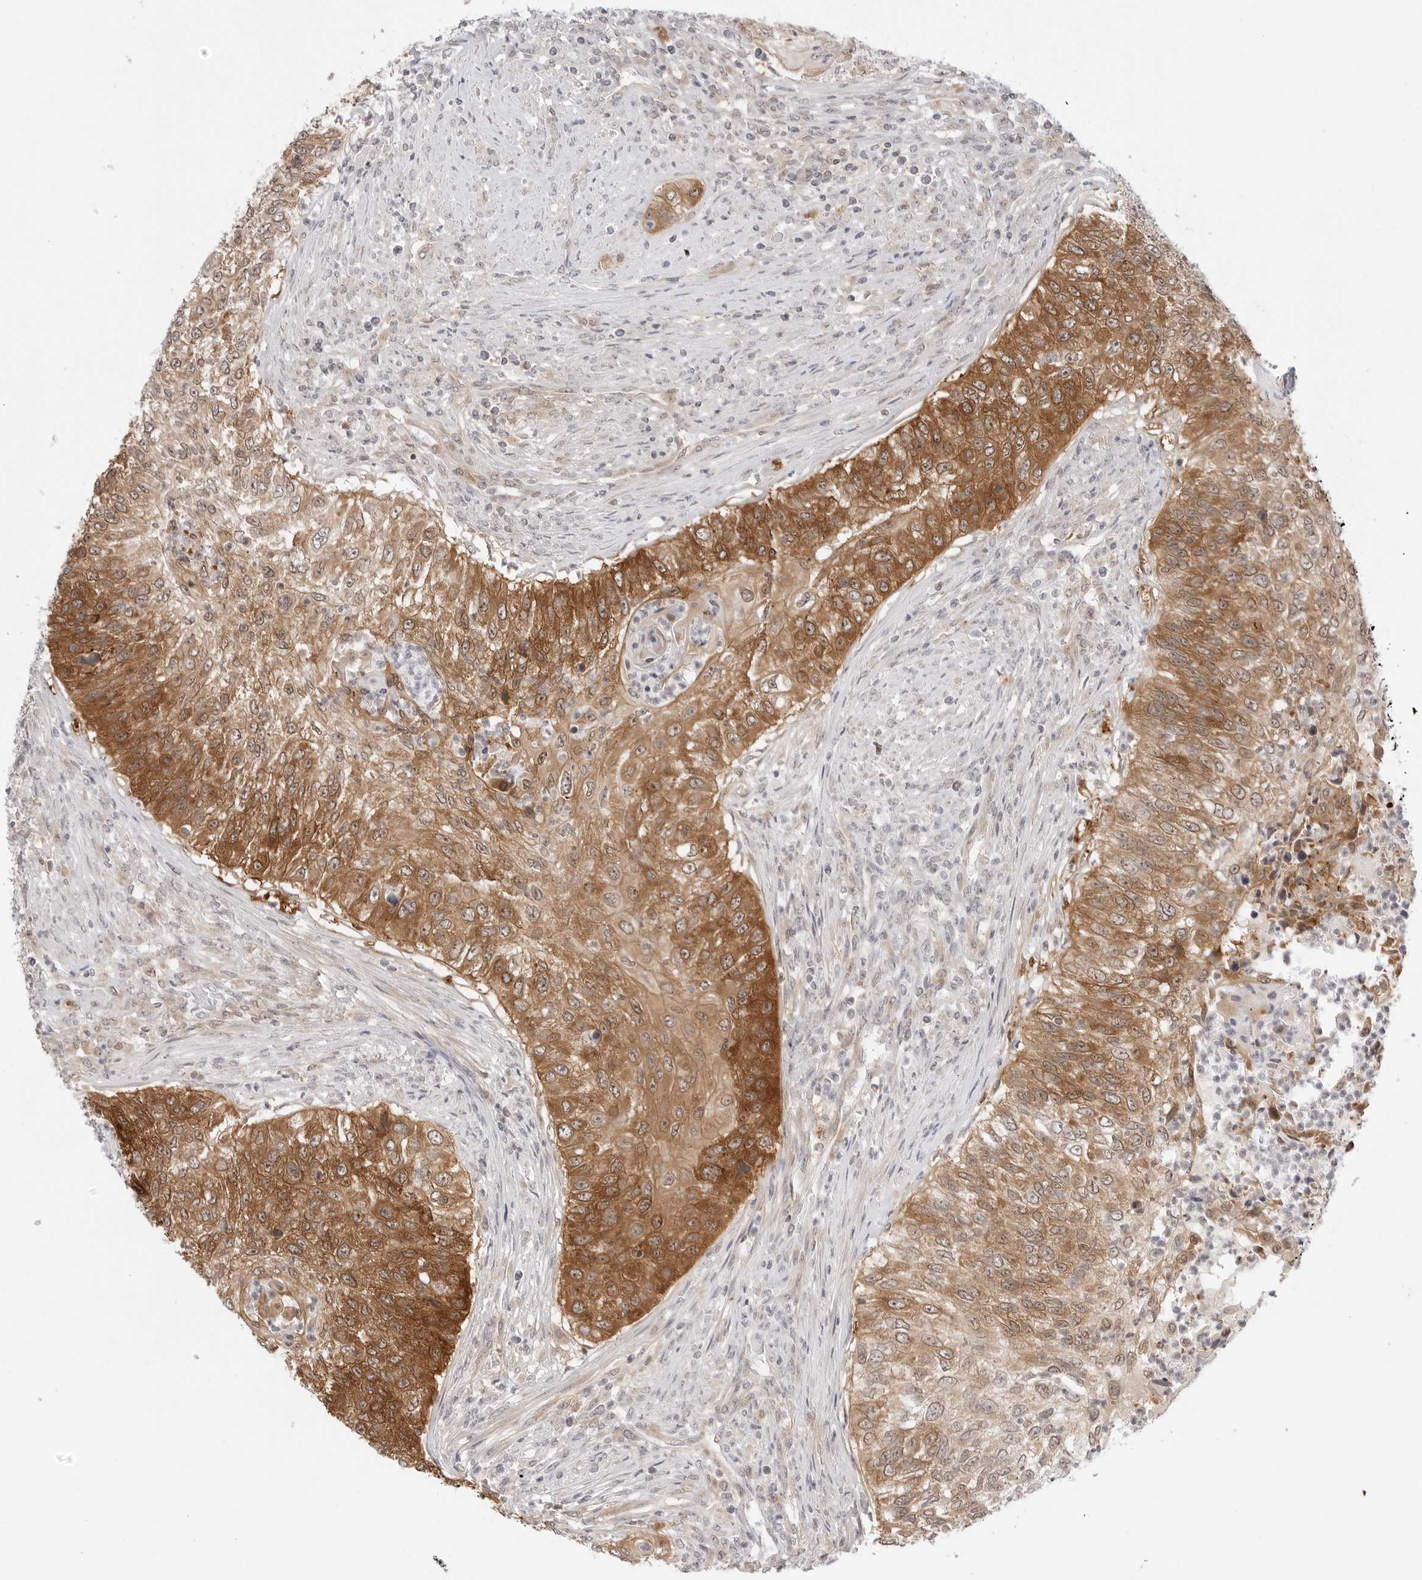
{"staining": {"intensity": "strong", "quantity": ">75%", "location": "cytoplasmic/membranous"}, "tissue": "urothelial cancer", "cell_type": "Tumor cells", "image_type": "cancer", "snomed": [{"axis": "morphology", "description": "Urothelial carcinoma, High grade"}, {"axis": "topography", "description": "Urinary bladder"}], "caption": "Protein staining of high-grade urothelial carcinoma tissue exhibits strong cytoplasmic/membranous staining in approximately >75% of tumor cells.", "gene": "NUDC", "patient": {"sex": "female", "age": 60}}